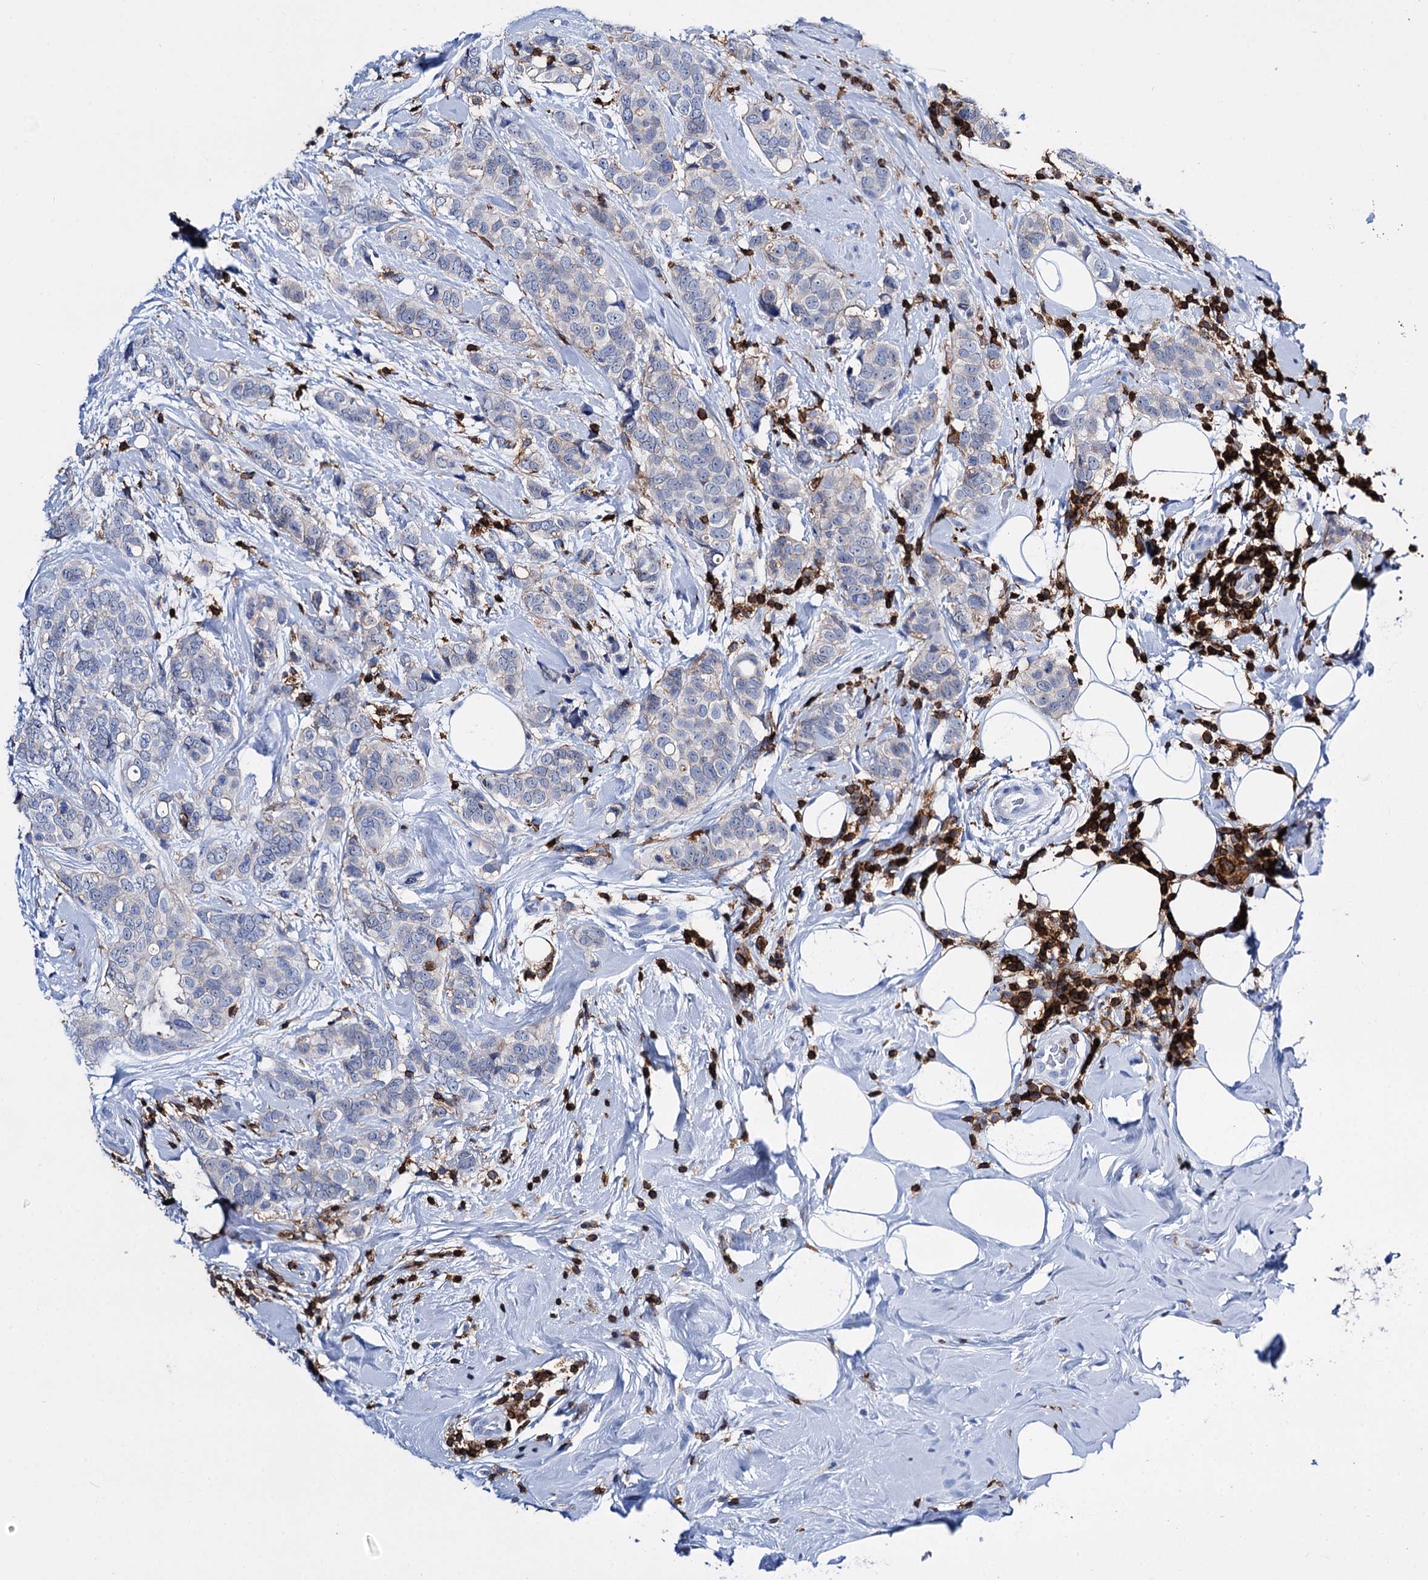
{"staining": {"intensity": "negative", "quantity": "none", "location": "none"}, "tissue": "breast cancer", "cell_type": "Tumor cells", "image_type": "cancer", "snomed": [{"axis": "morphology", "description": "Lobular carcinoma"}, {"axis": "topography", "description": "Breast"}], "caption": "Immunohistochemical staining of human breast cancer exhibits no significant positivity in tumor cells.", "gene": "DEF6", "patient": {"sex": "female", "age": 51}}